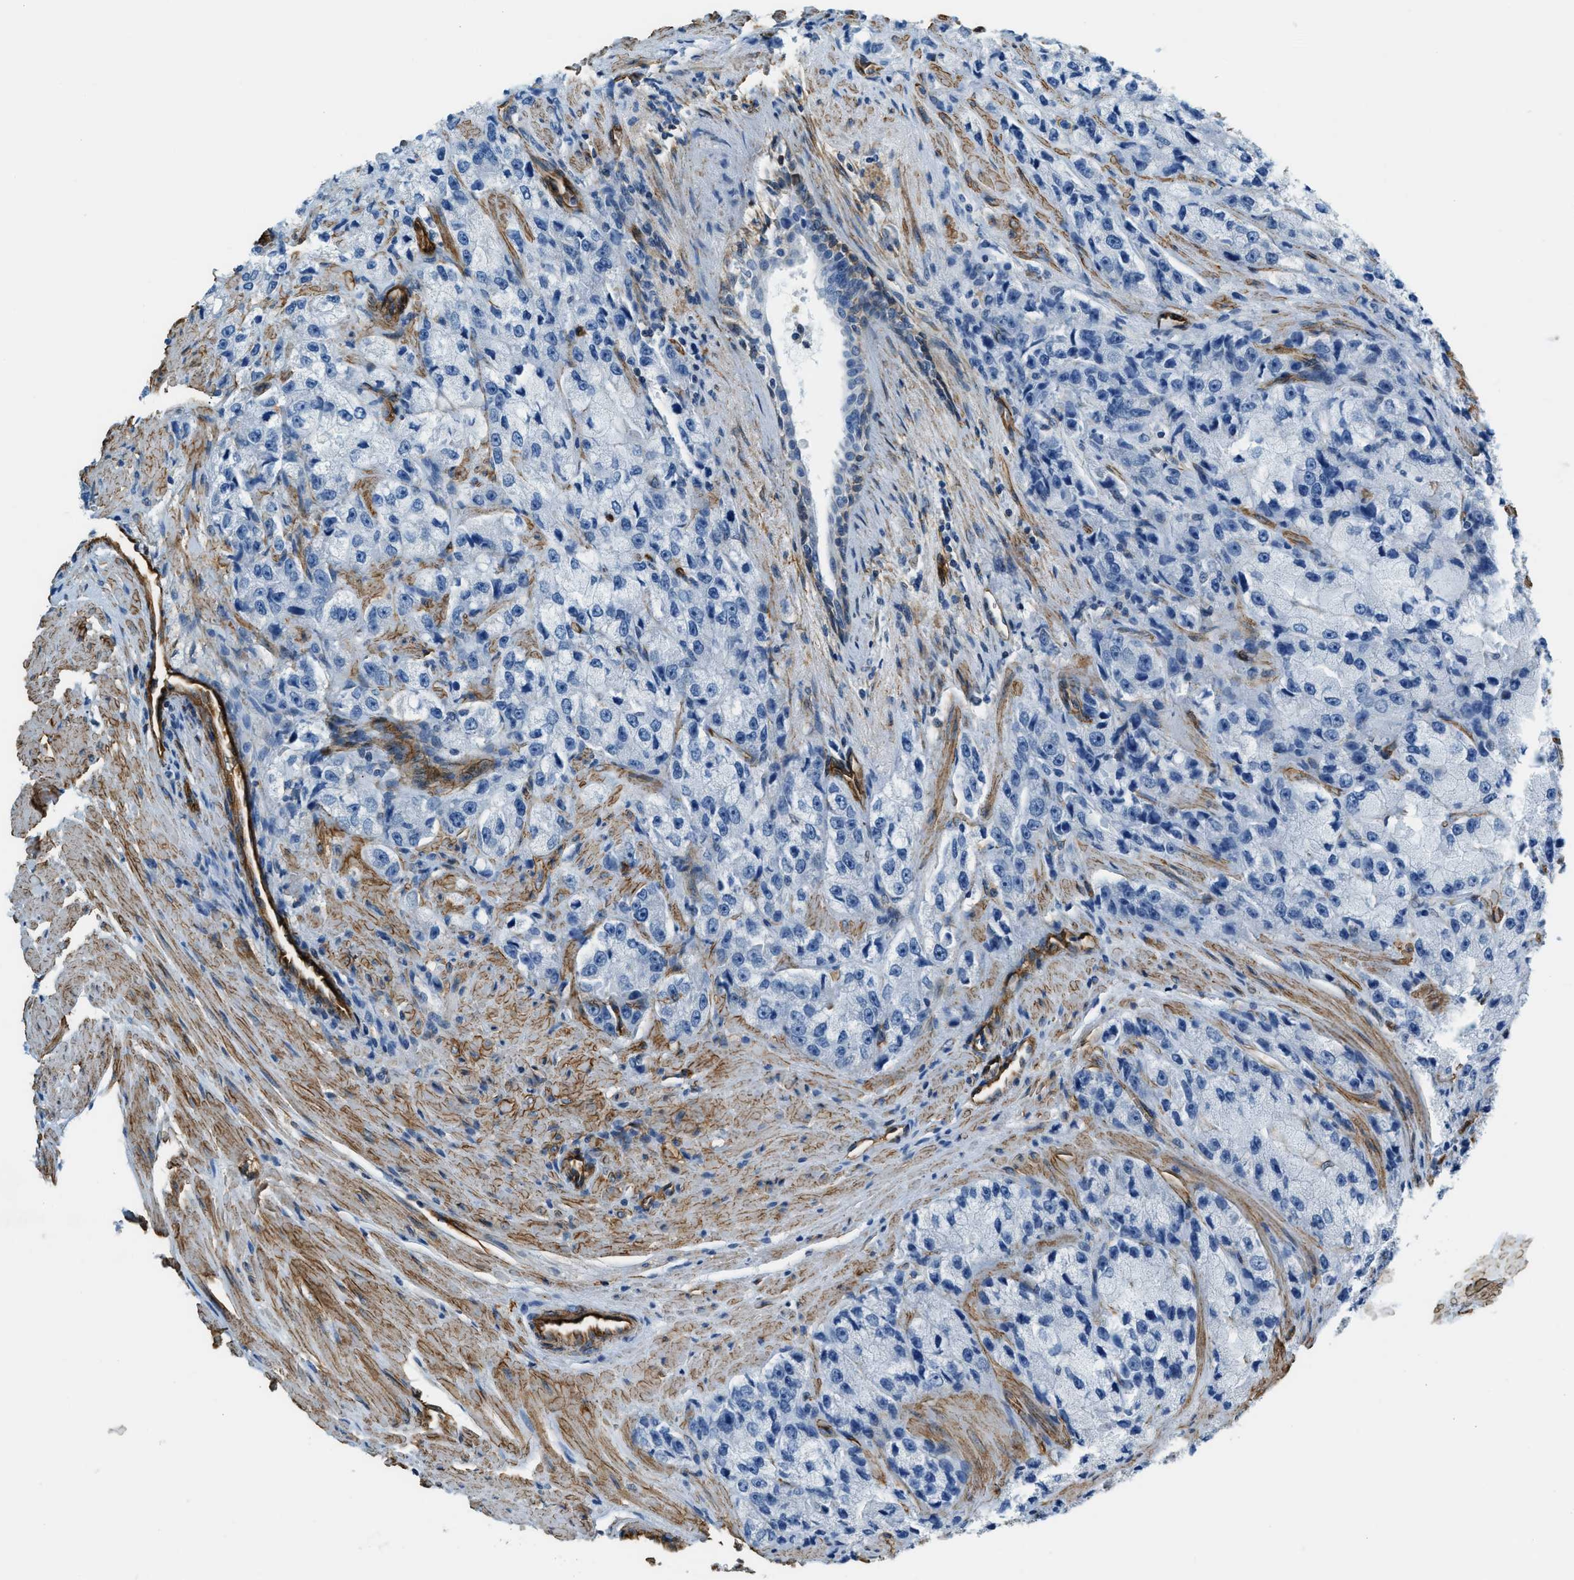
{"staining": {"intensity": "negative", "quantity": "none", "location": "none"}, "tissue": "prostate cancer", "cell_type": "Tumor cells", "image_type": "cancer", "snomed": [{"axis": "morphology", "description": "Adenocarcinoma, High grade"}, {"axis": "topography", "description": "Prostate"}], "caption": "Tumor cells are negative for brown protein staining in prostate cancer (adenocarcinoma (high-grade)).", "gene": "TMEM43", "patient": {"sex": "male", "age": 58}}